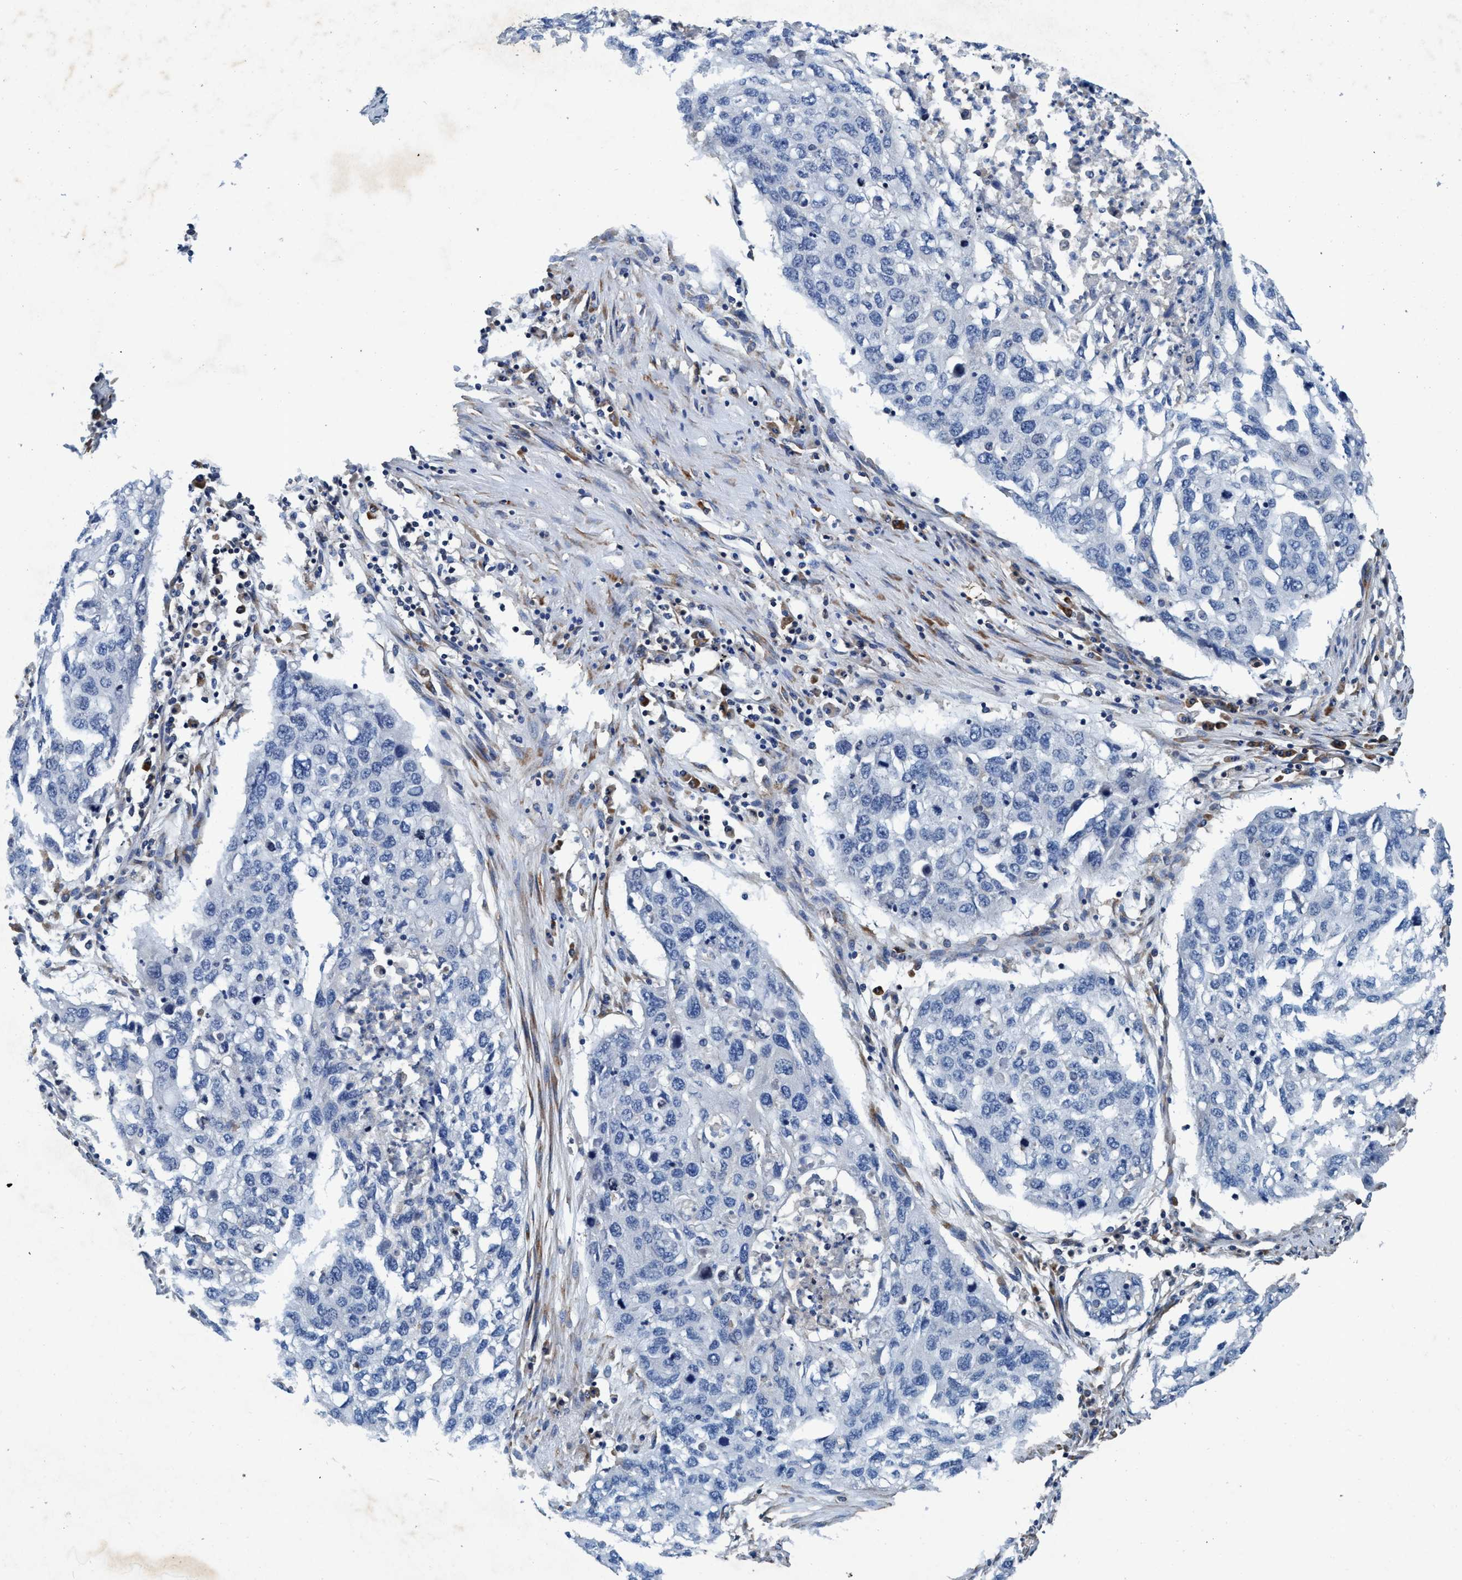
{"staining": {"intensity": "negative", "quantity": "none", "location": "none"}, "tissue": "lung cancer", "cell_type": "Tumor cells", "image_type": "cancer", "snomed": [{"axis": "morphology", "description": "Squamous cell carcinoma, NOS"}, {"axis": "topography", "description": "Lung"}], "caption": "This image is of lung cancer stained with immunohistochemistry (IHC) to label a protein in brown with the nuclei are counter-stained blue. There is no positivity in tumor cells.", "gene": "ENDOG", "patient": {"sex": "female", "age": 63}}